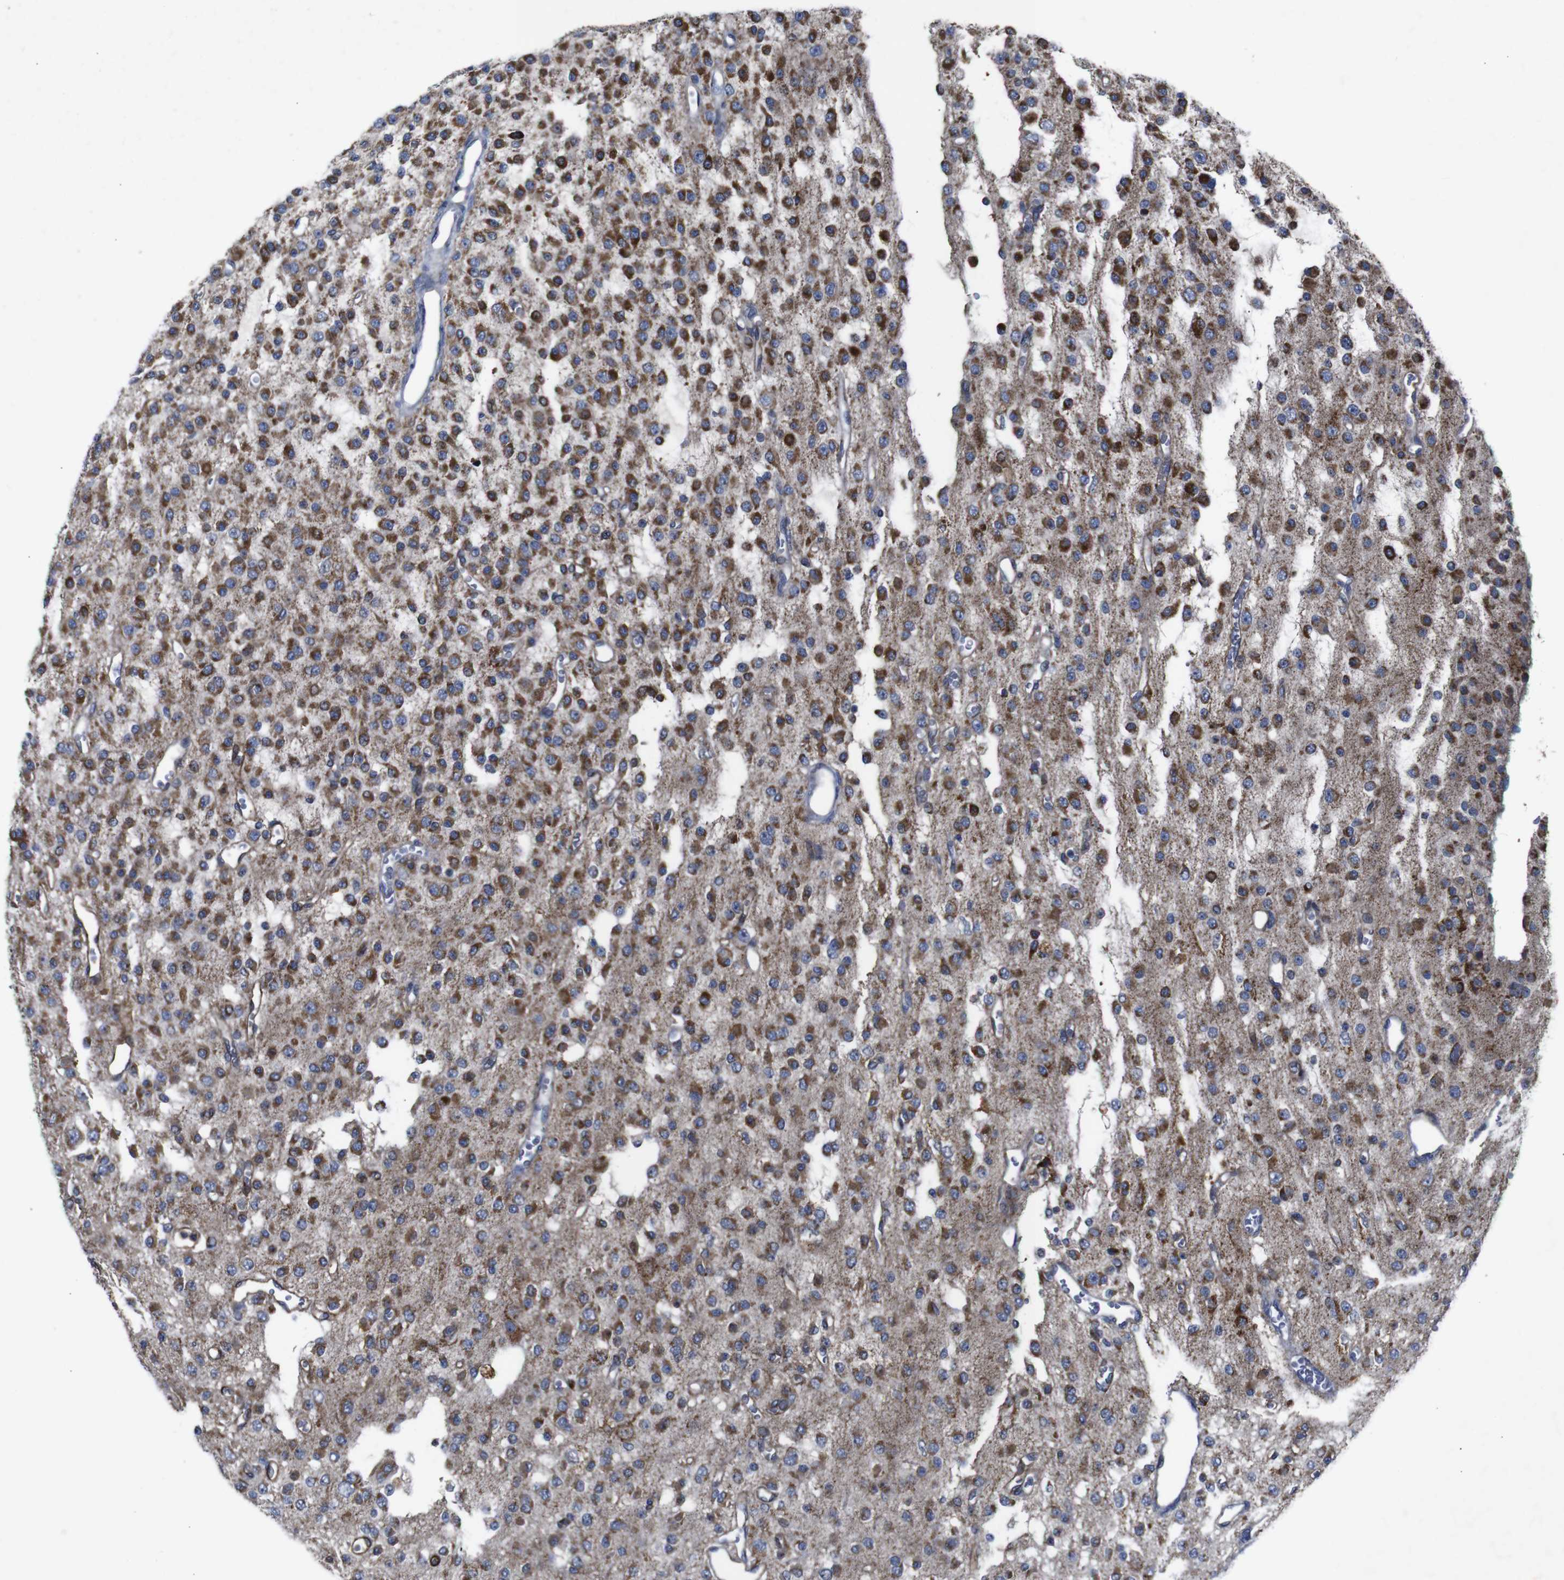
{"staining": {"intensity": "strong", "quantity": ">75%", "location": "cytoplasmic/membranous"}, "tissue": "glioma", "cell_type": "Tumor cells", "image_type": "cancer", "snomed": [{"axis": "morphology", "description": "Glioma, malignant, Low grade"}, {"axis": "topography", "description": "Brain"}], "caption": "Immunohistochemistry of malignant glioma (low-grade) displays high levels of strong cytoplasmic/membranous positivity in approximately >75% of tumor cells.", "gene": "CHST10", "patient": {"sex": "male", "age": 38}}